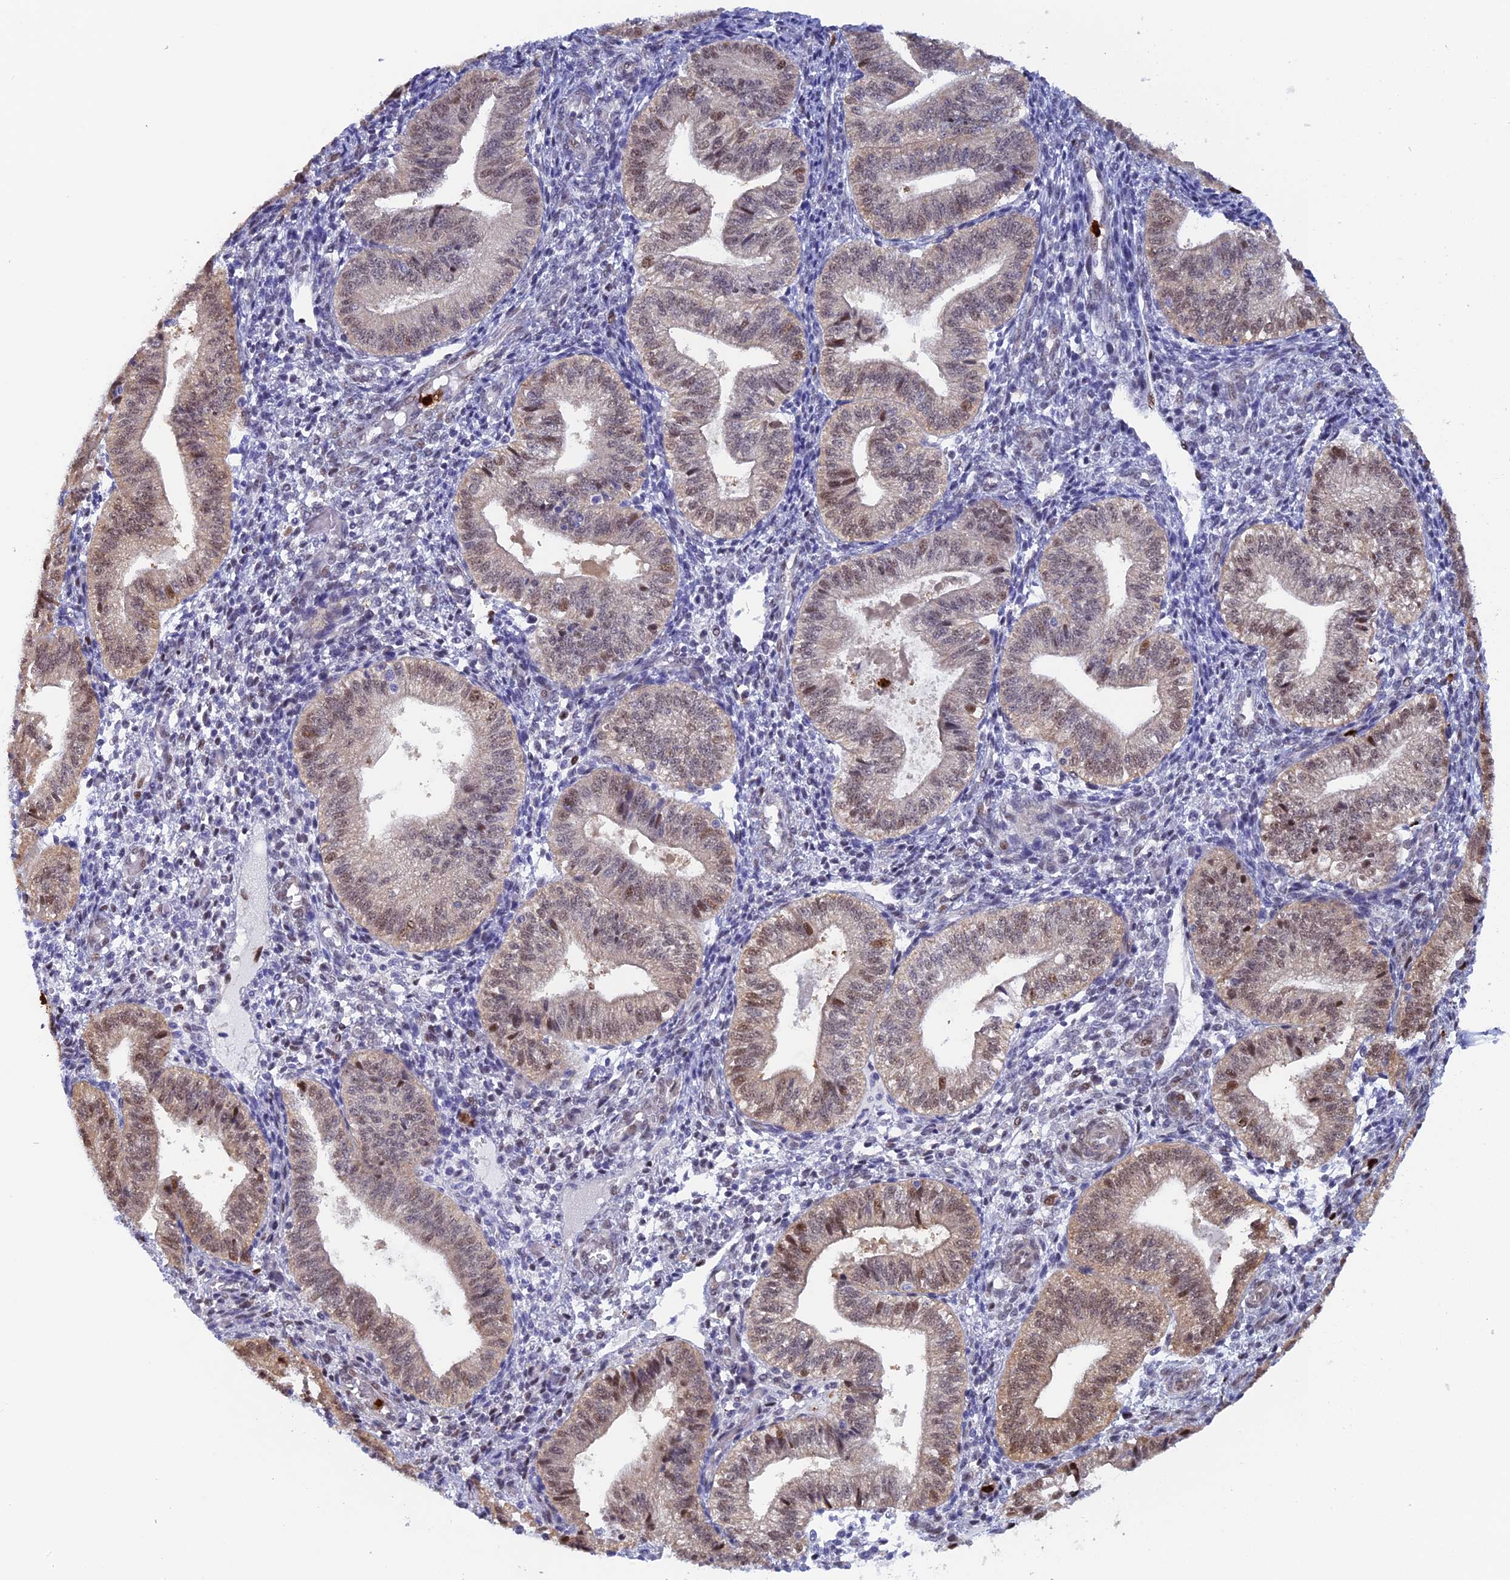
{"staining": {"intensity": "negative", "quantity": "none", "location": "none"}, "tissue": "endometrium", "cell_type": "Cells in endometrial stroma", "image_type": "normal", "snomed": [{"axis": "morphology", "description": "Normal tissue, NOS"}, {"axis": "topography", "description": "Endometrium"}], "caption": "Protein analysis of normal endometrium exhibits no significant staining in cells in endometrial stroma. (DAB (3,3'-diaminobenzidine) immunohistochemistry (IHC), high magnification).", "gene": "SLC26A1", "patient": {"sex": "female", "age": 34}}